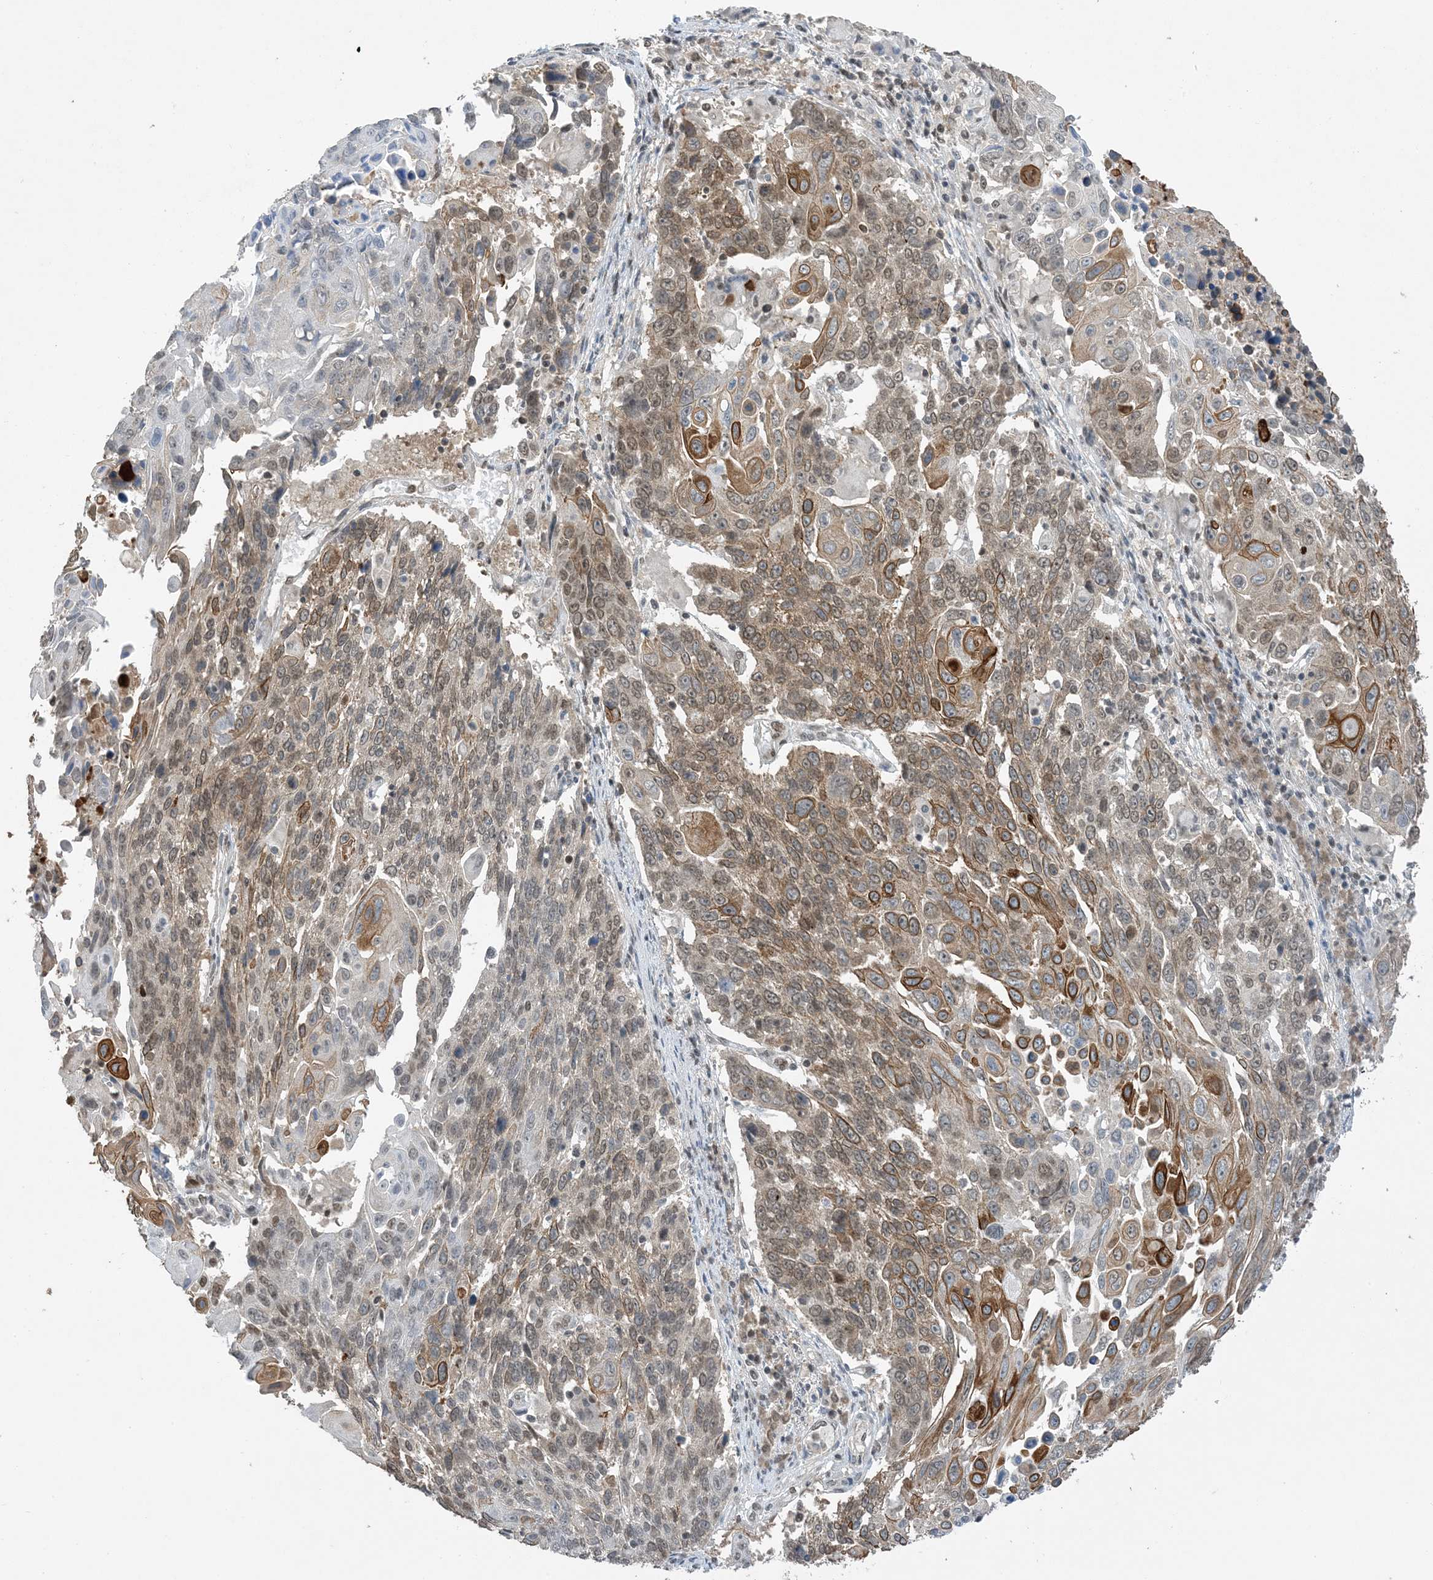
{"staining": {"intensity": "moderate", "quantity": ">75%", "location": "cytoplasmic/membranous,nuclear"}, "tissue": "lung cancer", "cell_type": "Tumor cells", "image_type": "cancer", "snomed": [{"axis": "morphology", "description": "Squamous cell carcinoma, NOS"}, {"axis": "topography", "description": "Lung"}], "caption": "There is medium levels of moderate cytoplasmic/membranous and nuclear positivity in tumor cells of lung squamous cell carcinoma, as demonstrated by immunohistochemical staining (brown color).", "gene": "ACYP2", "patient": {"sex": "male", "age": 66}}